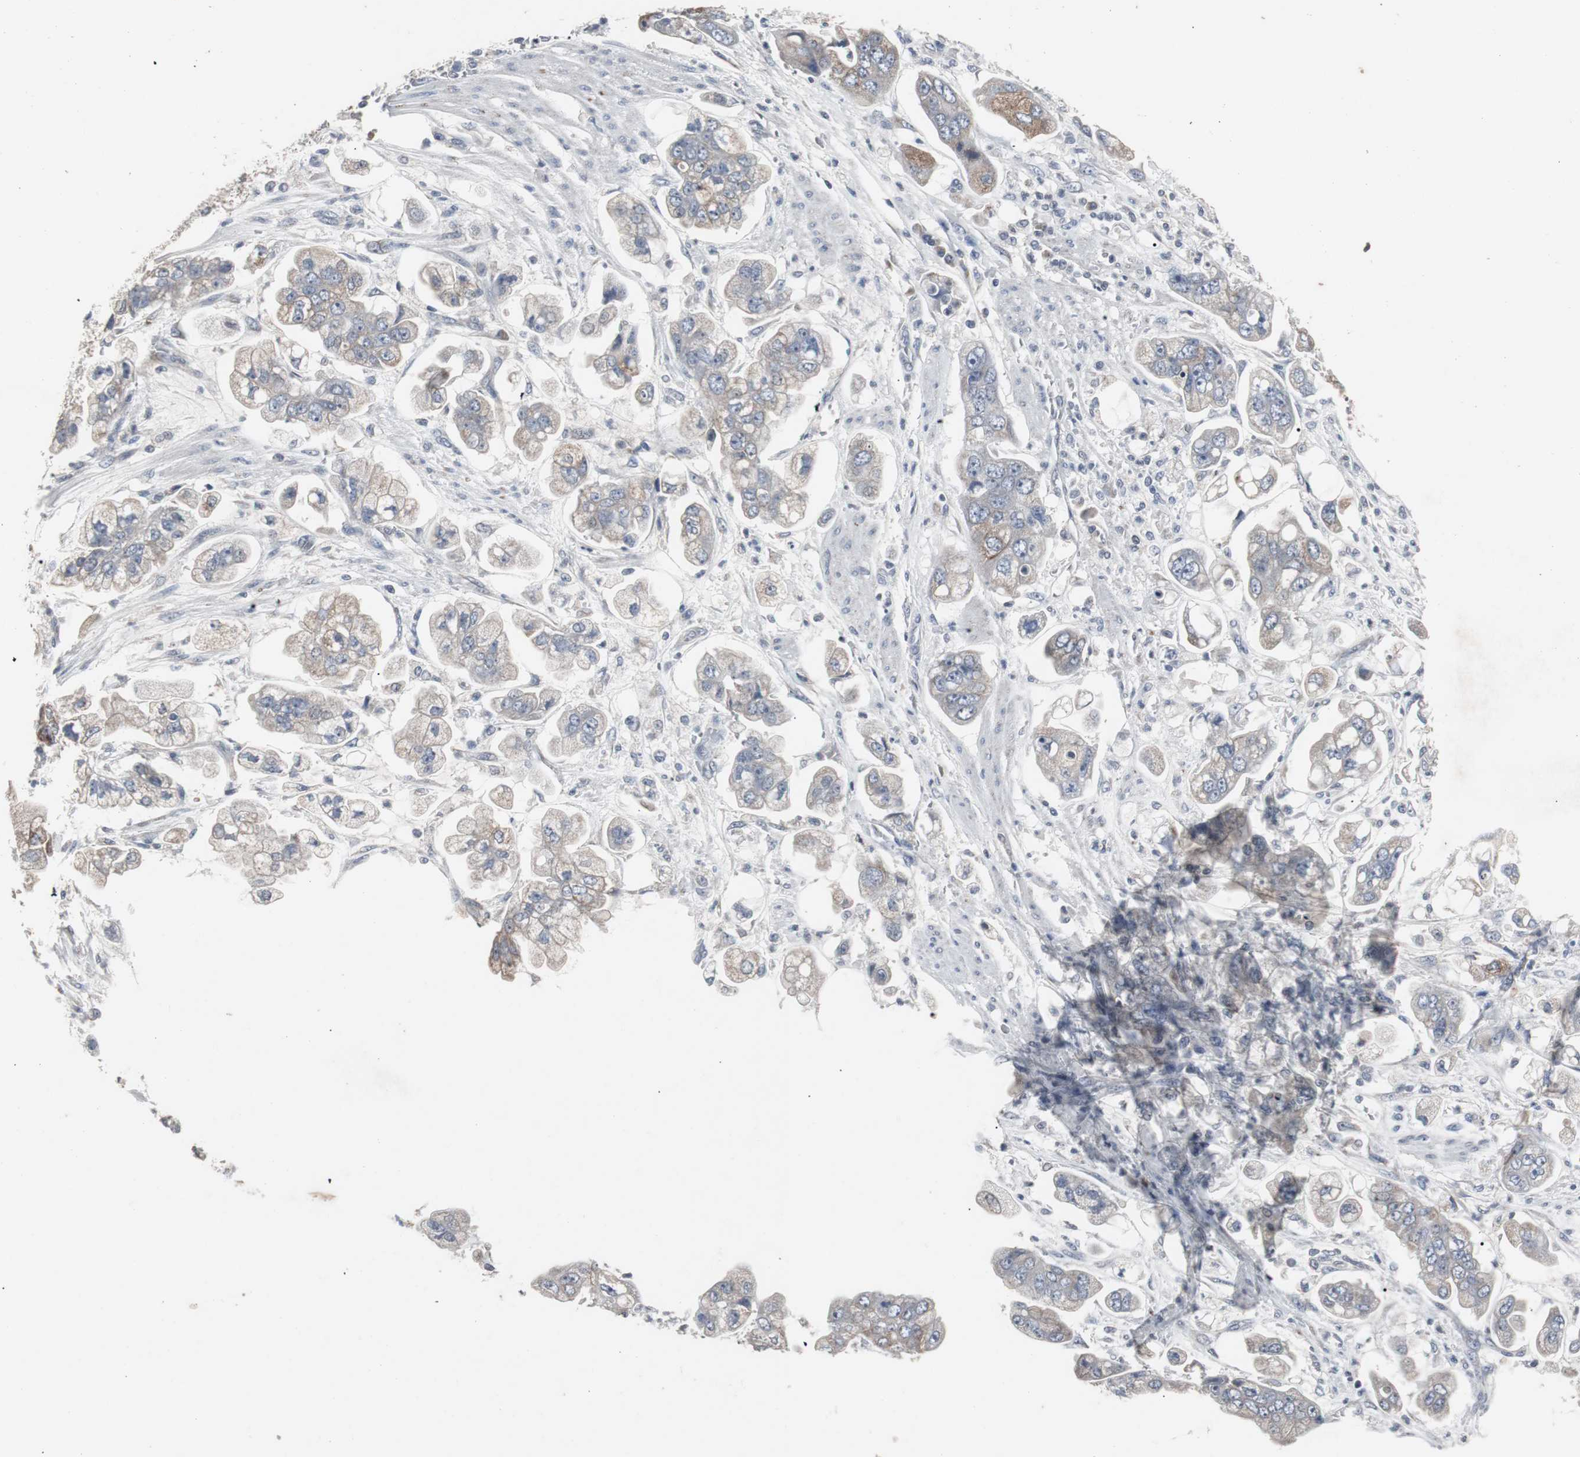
{"staining": {"intensity": "moderate", "quantity": "<25%", "location": "cytoplasmic/membranous"}, "tissue": "stomach cancer", "cell_type": "Tumor cells", "image_type": "cancer", "snomed": [{"axis": "morphology", "description": "Adenocarcinoma, NOS"}, {"axis": "topography", "description": "Stomach"}], "caption": "Protein staining of stomach adenocarcinoma tissue shows moderate cytoplasmic/membranous positivity in approximately <25% of tumor cells.", "gene": "ACAA1", "patient": {"sex": "male", "age": 62}}